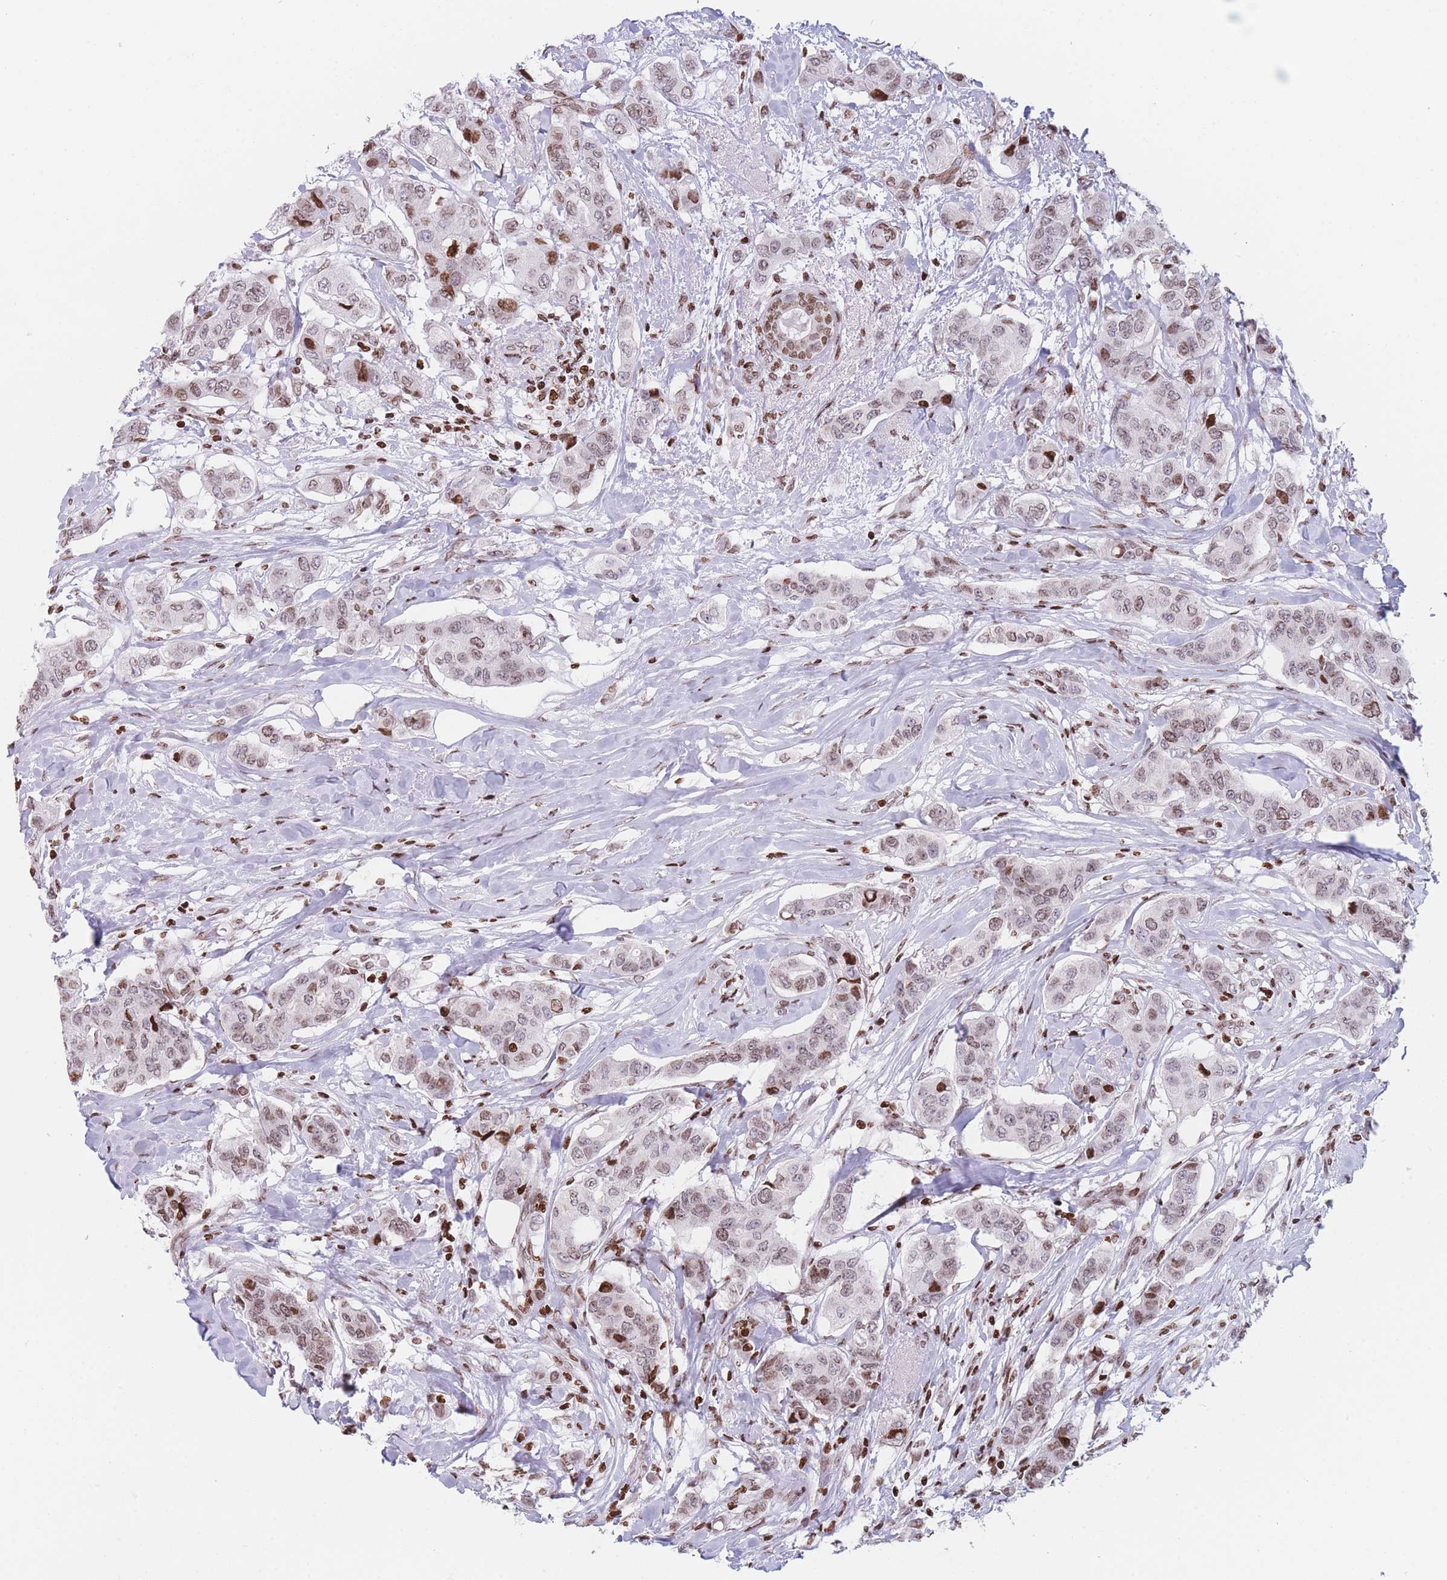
{"staining": {"intensity": "moderate", "quantity": ">75%", "location": "nuclear"}, "tissue": "breast cancer", "cell_type": "Tumor cells", "image_type": "cancer", "snomed": [{"axis": "morphology", "description": "Lobular carcinoma"}, {"axis": "topography", "description": "Breast"}], "caption": "Immunohistochemical staining of breast cancer (lobular carcinoma) reveals moderate nuclear protein staining in approximately >75% of tumor cells.", "gene": "AK9", "patient": {"sex": "female", "age": 51}}